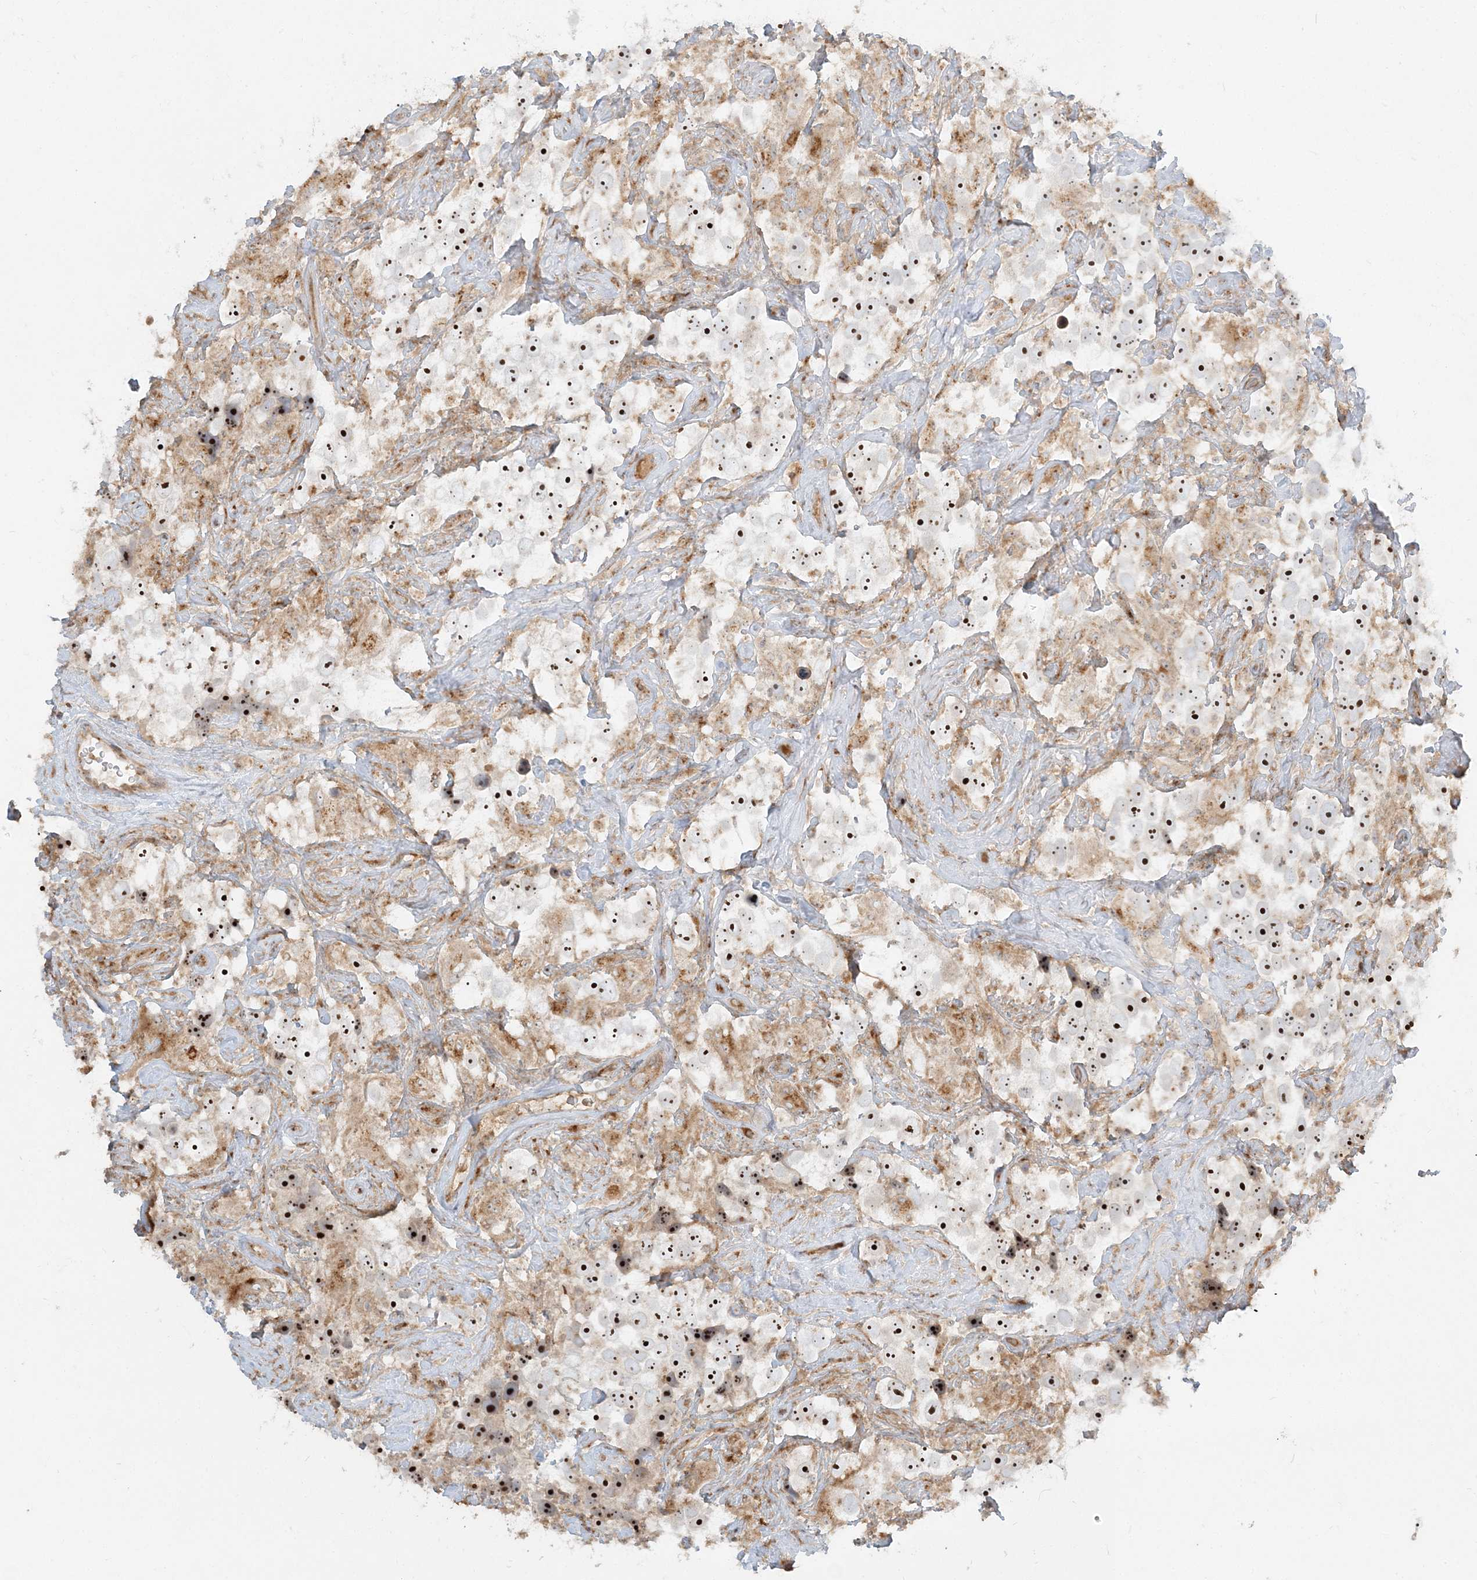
{"staining": {"intensity": "moderate", "quantity": ">75%", "location": "nuclear"}, "tissue": "testis cancer", "cell_type": "Tumor cells", "image_type": "cancer", "snomed": [{"axis": "morphology", "description": "Seminoma, NOS"}, {"axis": "topography", "description": "Testis"}], "caption": "Tumor cells demonstrate medium levels of moderate nuclear expression in about >75% of cells in testis cancer (seminoma). The staining was performed using DAB to visualize the protein expression in brown, while the nuclei were stained in blue with hematoxylin (Magnification: 20x).", "gene": "AP1AR", "patient": {"sex": "male", "age": 49}}